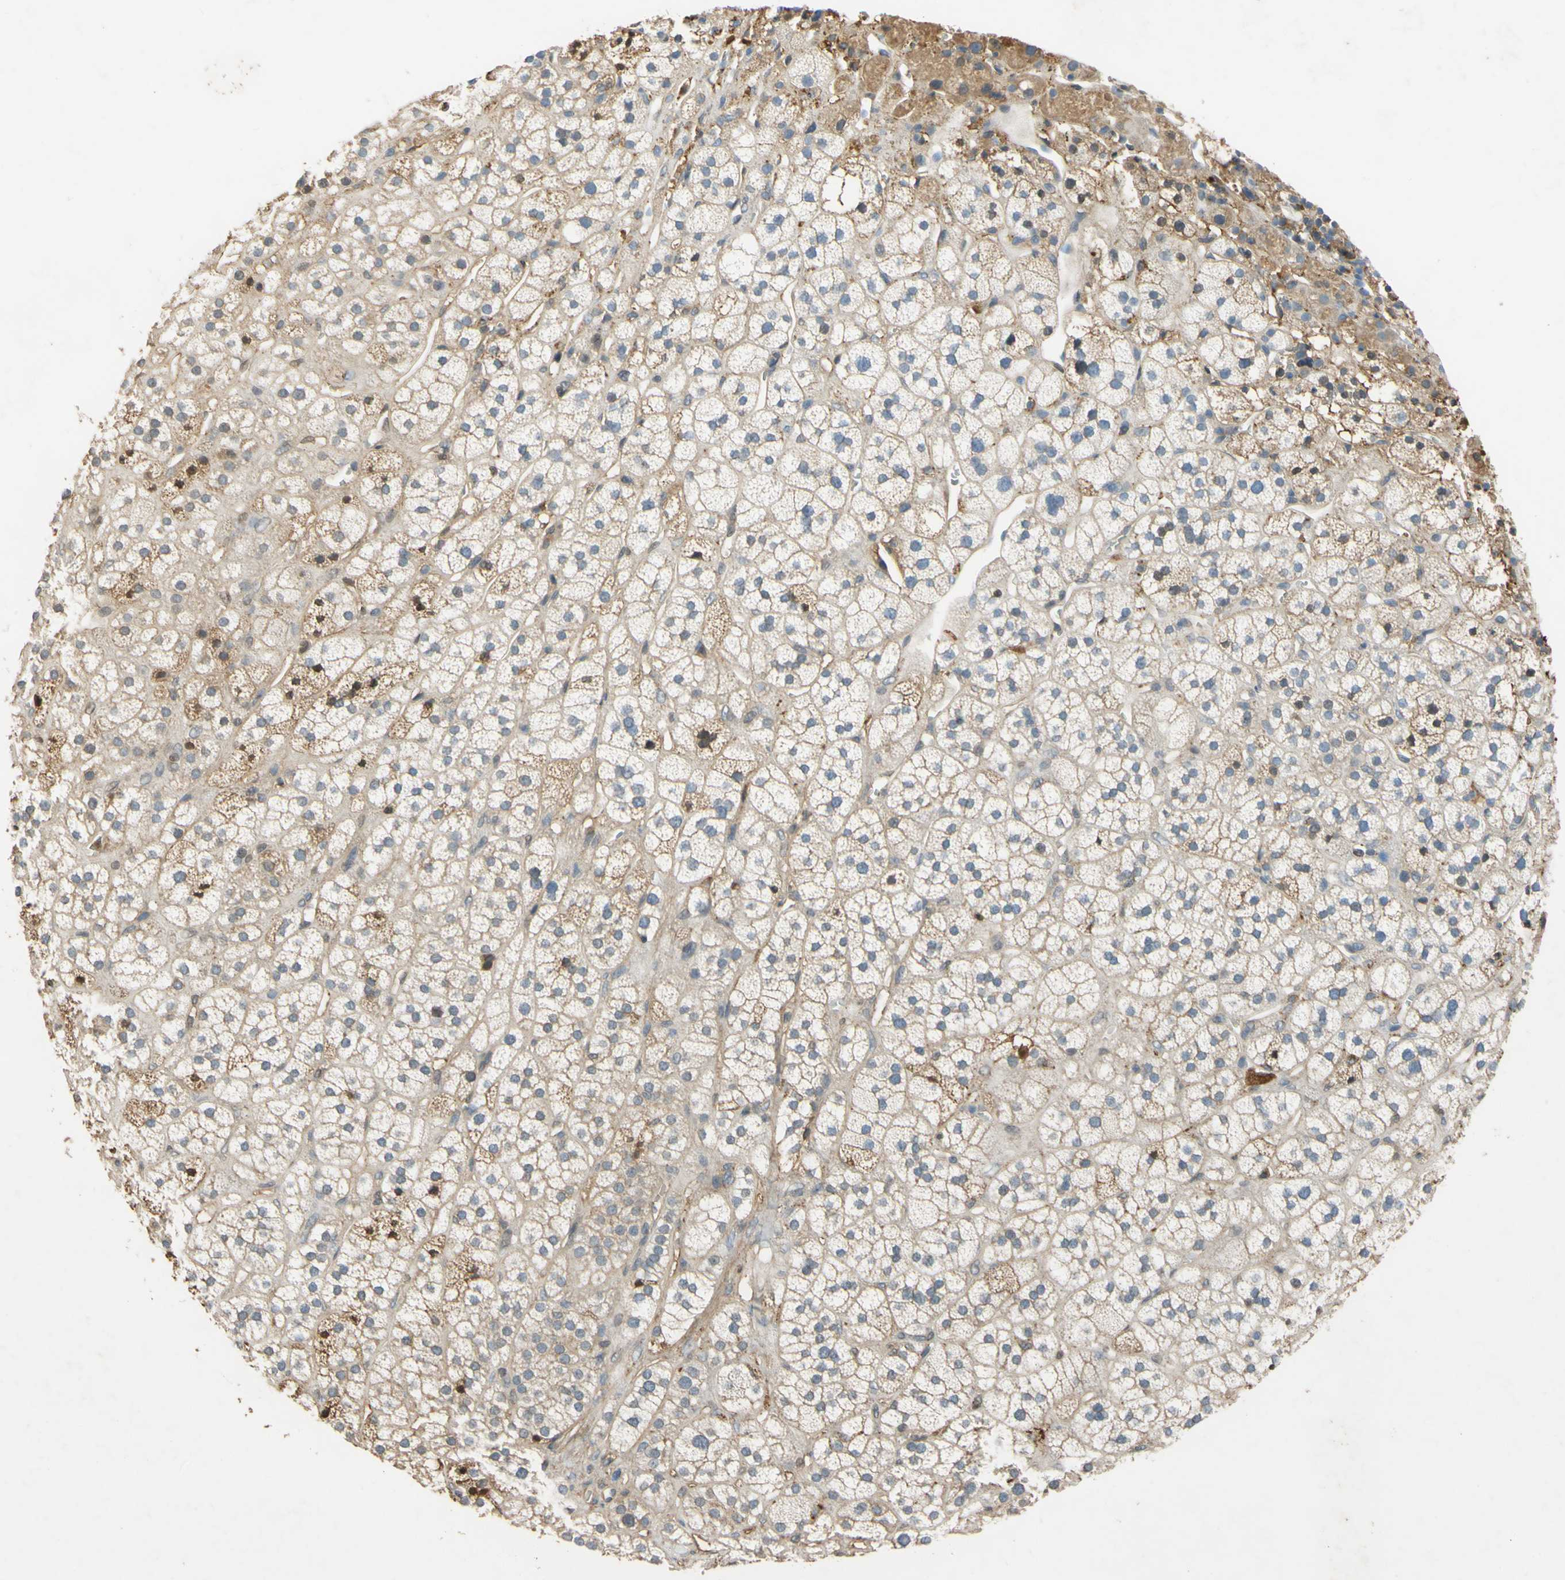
{"staining": {"intensity": "moderate", "quantity": "25%-75%", "location": "cytoplasmic/membranous"}, "tissue": "adrenal gland", "cell_type": "Glandular cells", "image_type": "normal", "snomed": [{"axis": "morphology", "description": "Normal tissue, NOS"}, {"axis": "topography", "description": "Adrenal gland"}], "caption": "Immunohistochemical staining of benign adrenal gland shows moderate cytoplasmic/membranous protein expression in about 25%-75% of glandular cells. The staining was performed using DAB, with brown indicating positive protein expression. Nuclei are stained blue with hematoxylin.", "gene": "TIMP2", "patient": {"sex": "male", "age": 56}}